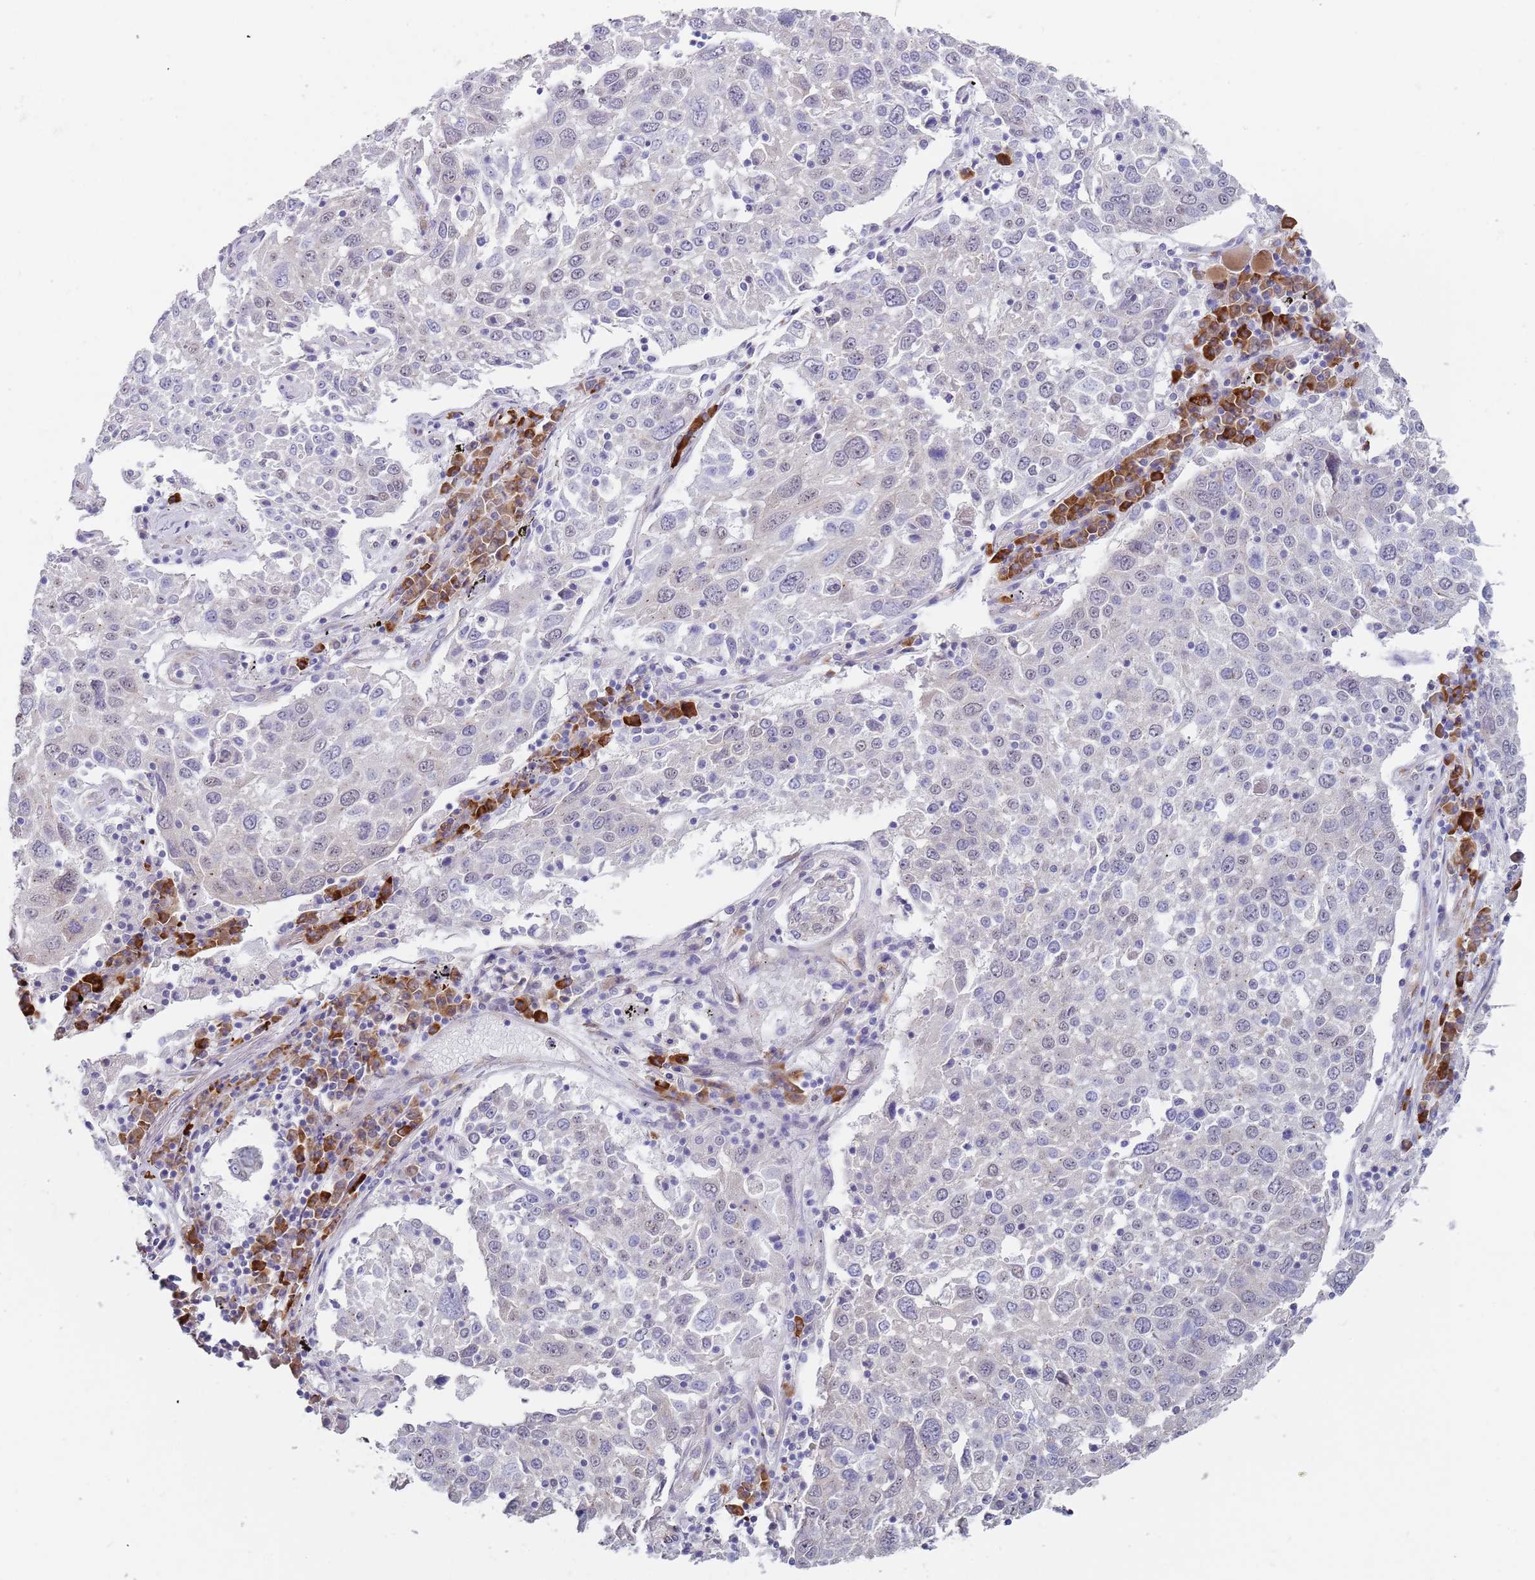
{"staining": {"intensity": "negative", "quantity": "none", "location": "none"}, "tissue": "lung cancer", "cell_type": "Tumor cells", "image_type": "cancer", "snomed": [{"axis": "morphology", "description": "Squamous cell carcinoma, NOS"}, {"axis": "topography", "description": "Lung"}], "caption": "Immunohistochemistry of human lung squamous cell carcinoma shows no positivity in tumor cells. Nuclei are stained in blue.", "gene": "TNRC6C", "patient": {"sex": "male", "age": 65}}